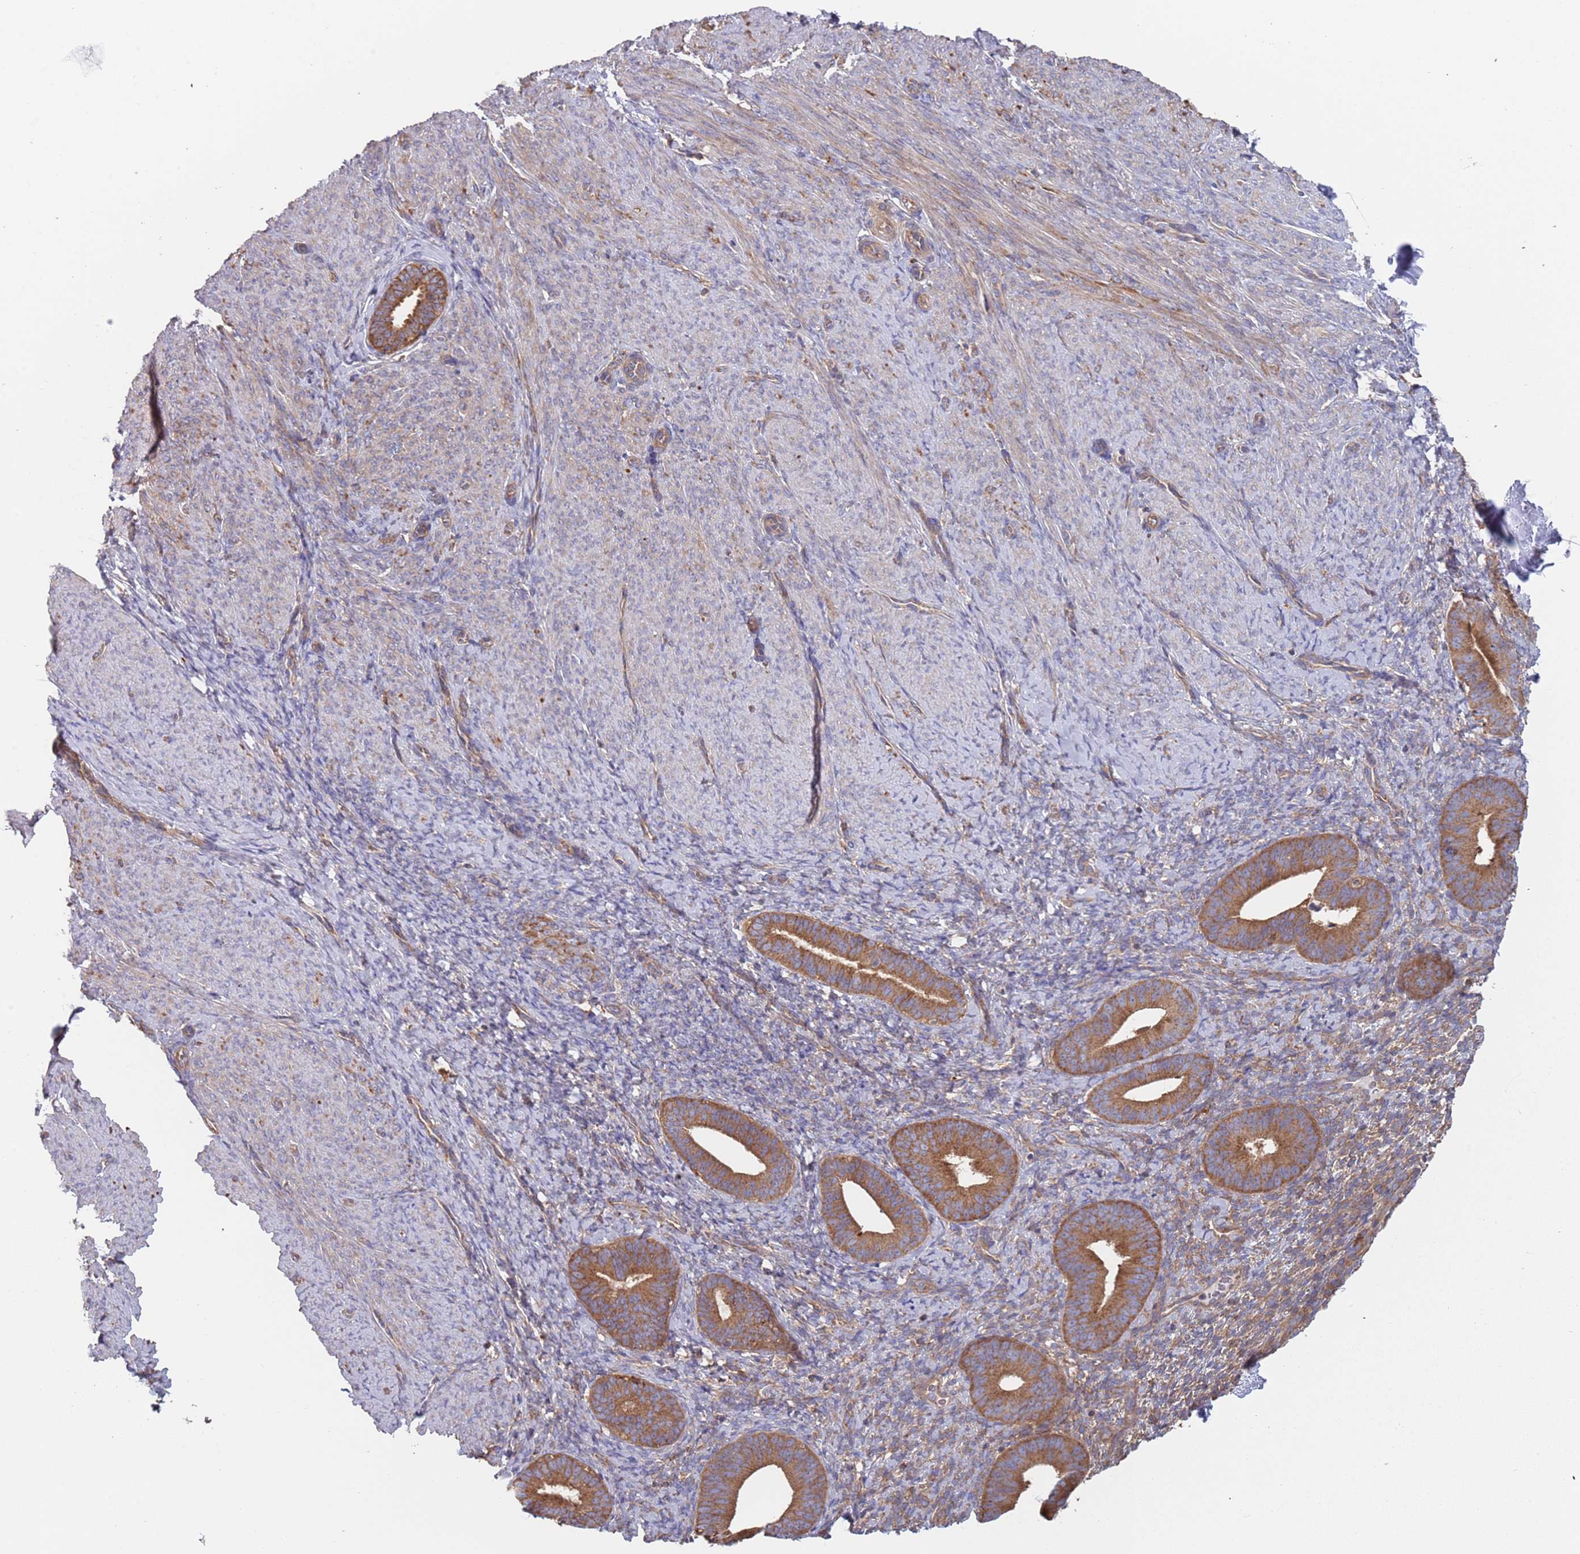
{"staining": {"intensity": "weak", "quantity": "25%-75%", "location": "cytoplasmic/membranous"}, "tissue": "endometrium", "cell_type": "Cells in endometrial stroma", "image_type": "normal", "snomed": [{"axis": "morphology", "description": "Normal tissue, NOS"}, {"axis": "topography", "description": "Endometrium"}], "caption": "High-power microscopy captured an immunohistochemistry (IHC) micrograph of unremarkable endometrium, revealing weak cytoplasmic/membranous staining in approximately 25%-75% of cells in endometrial stroma.", "gene": "GDI1", "patient": {"sex": "female", "age": 65}}